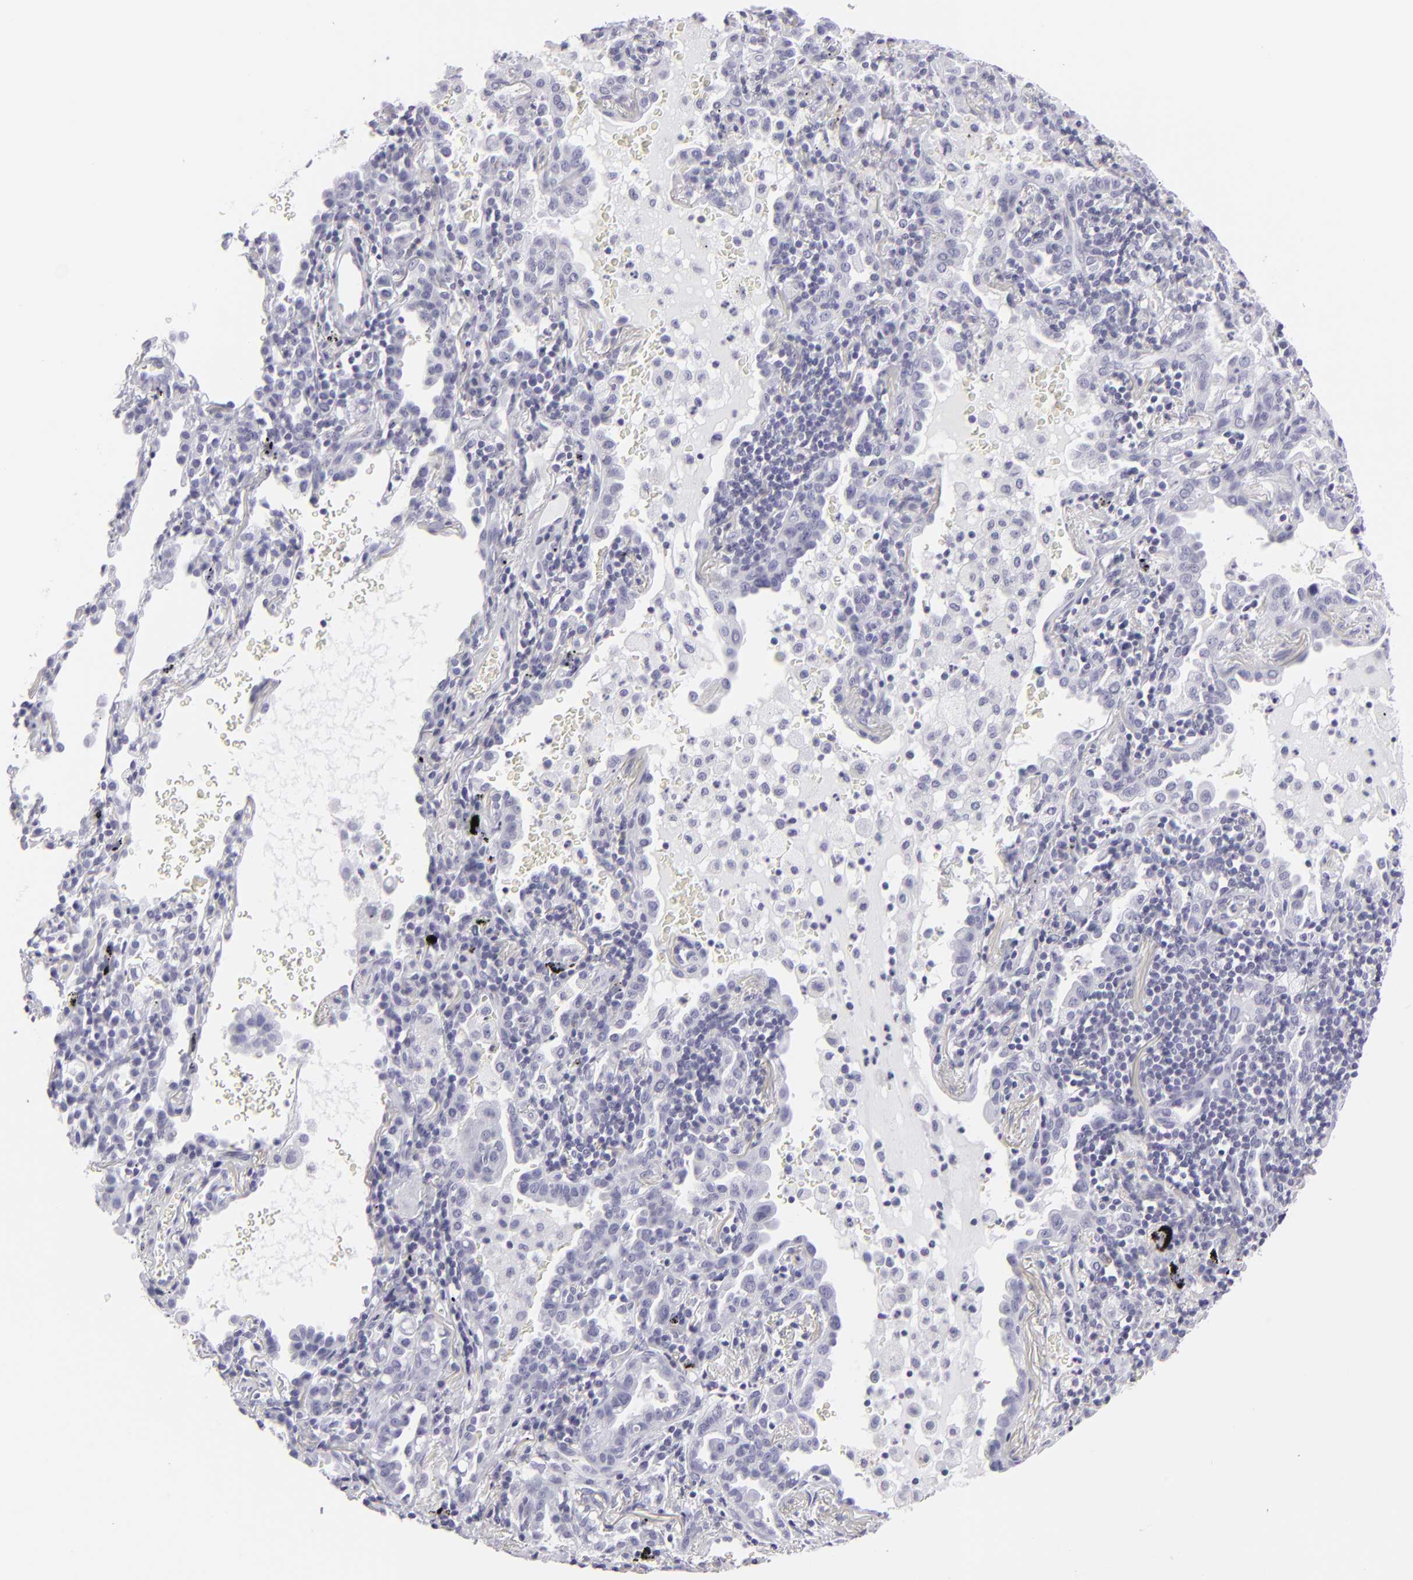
{"staining": {"intensity": "negative", "quantity": "none", "location": "none"}, "tissue": "lung cancer", "cell_type": "Tumor cells", "image_type": "cancer", "snomed": [{"axis": "morphology", "description": "Adenocarcinoma, NOS"}, {"axis": "topography", "description": "Lung"}], "caption": "There is no significant staining in tumor cells of adenocarcinoma (lung).", "gene": "KRT1", "patient": {"sex": "female", "age": 50}}